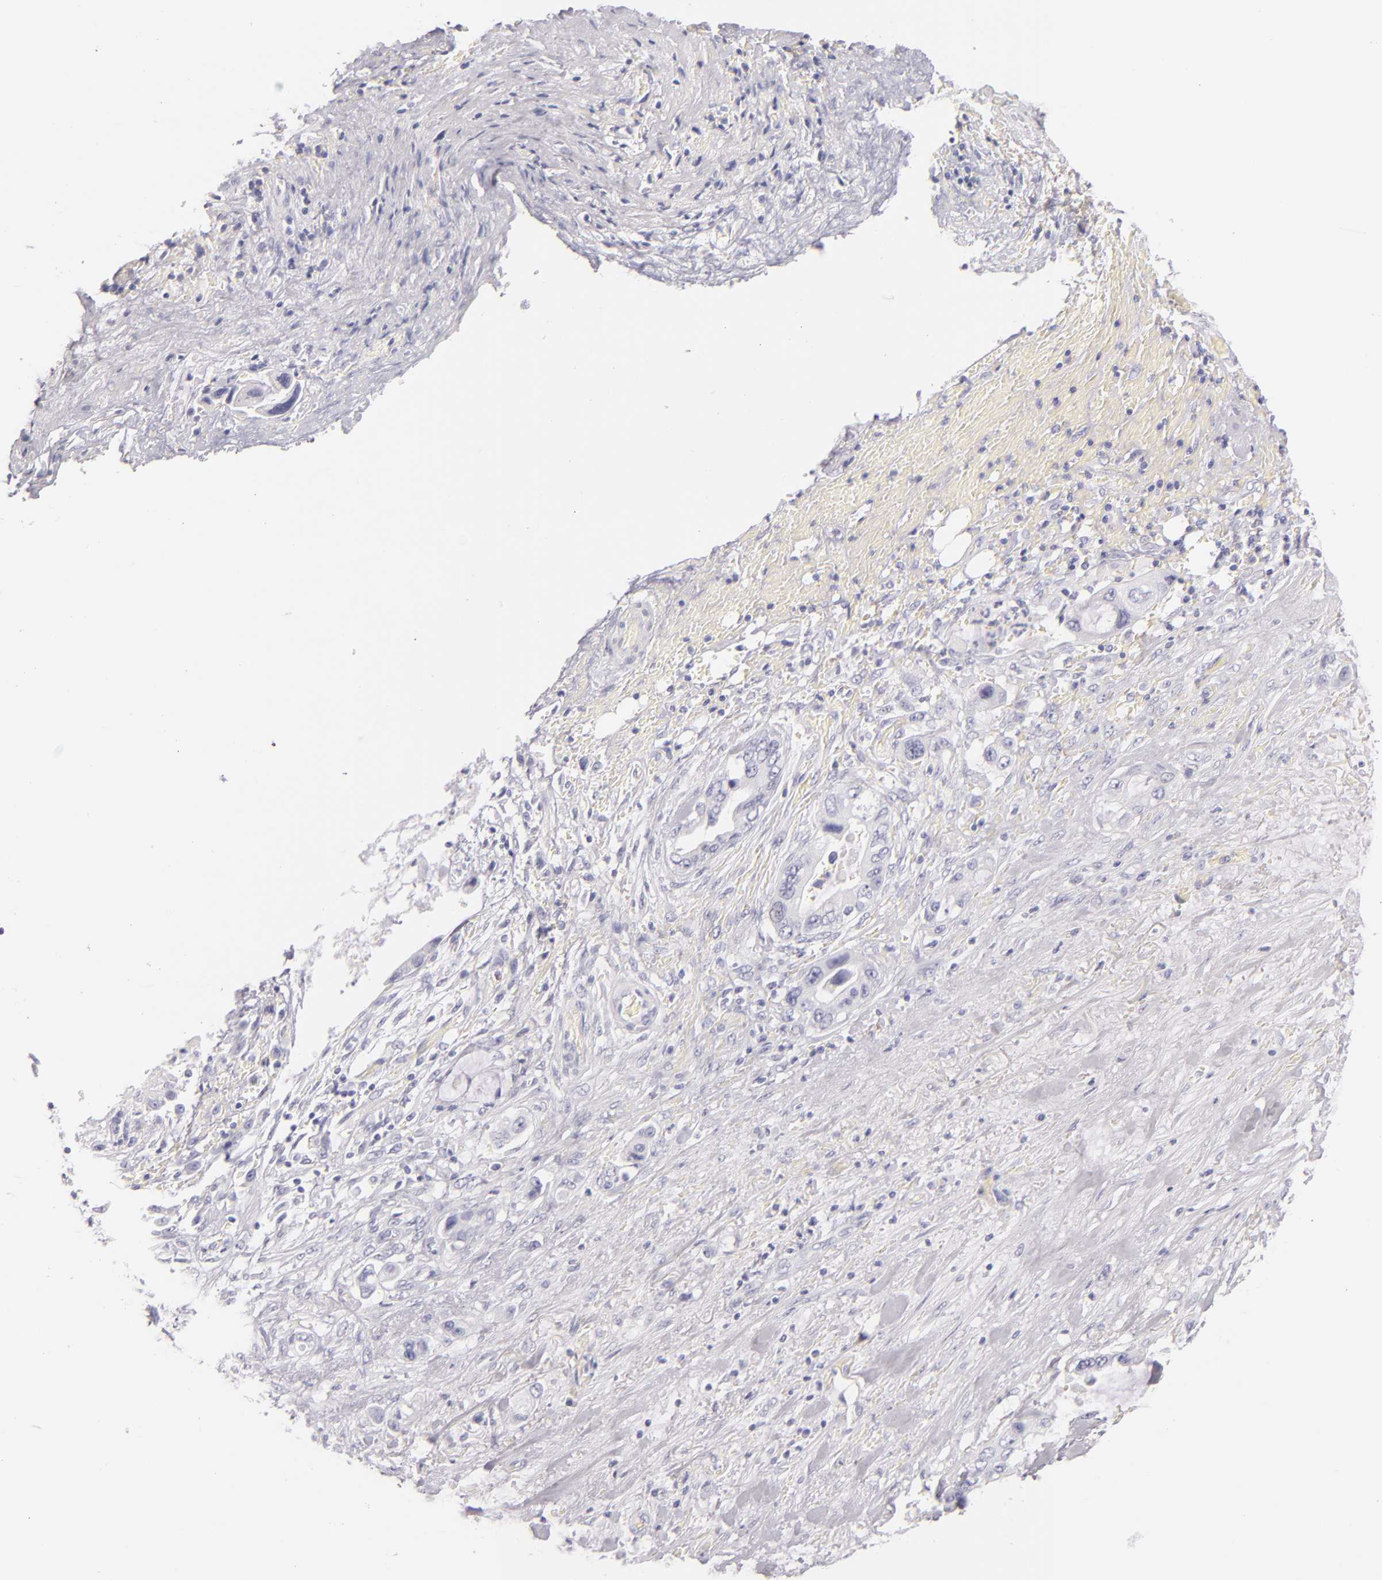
{"staining": {"intensity": "negative", "quantity": "none", "location": "none"}, "tissue": "pancreatic cancer", "cell_type": "Tumor cells", "image_type": "cancer", "snomed": [{"axis": "morphology", "description": "Adenocarcinoma, NOS"}, {"axis": "topography", "description": "Pancreas"}, {"axis": "topography", "description": "Stomach, upper"}], "caption": "Protein analysis of pancreatic cancer exhibits no significant staining in tumor cells. Nuclei are stained in blue.", "gene": "FABP1", "patient": {"sex": "male", "age": 77}}